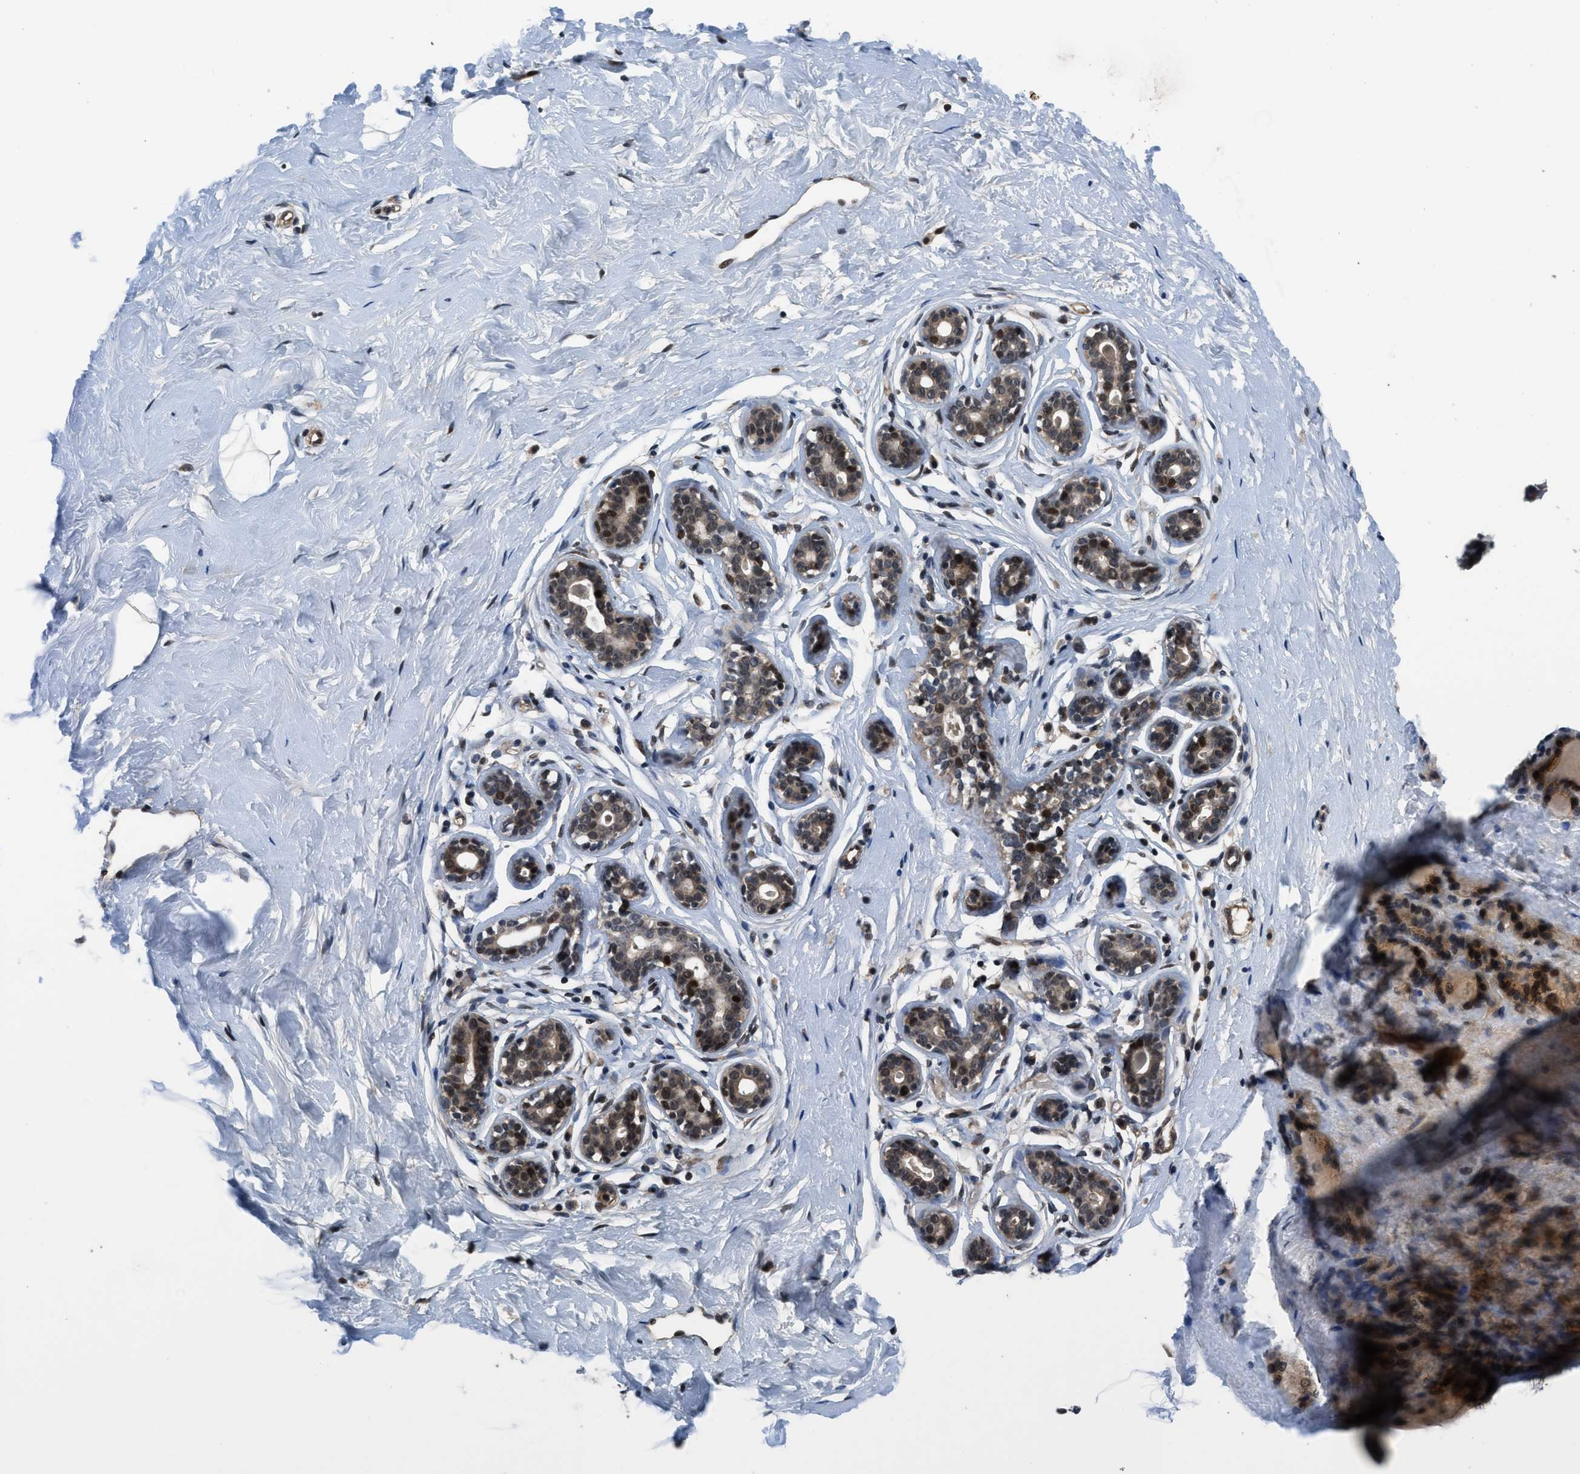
{"staining": {"intensity": "weak", "quantity": ">75%", "location": "nuclear"}, "tissue": "breast", "cell_type": "Adipocytes", "image_type": "normal", "snomed": [{"axis": "morphology", "description": "Normal tissue, NOS"}, {"axis": "topography", "description": "Breast"}], "caption": "Approximately >75% of adipocytes in normal breast show weak nuclear protein expression as visualized by brown immunohistochemical staining.", "gene": "SETD5", "patient": {"sex": "female", "age": 23}}